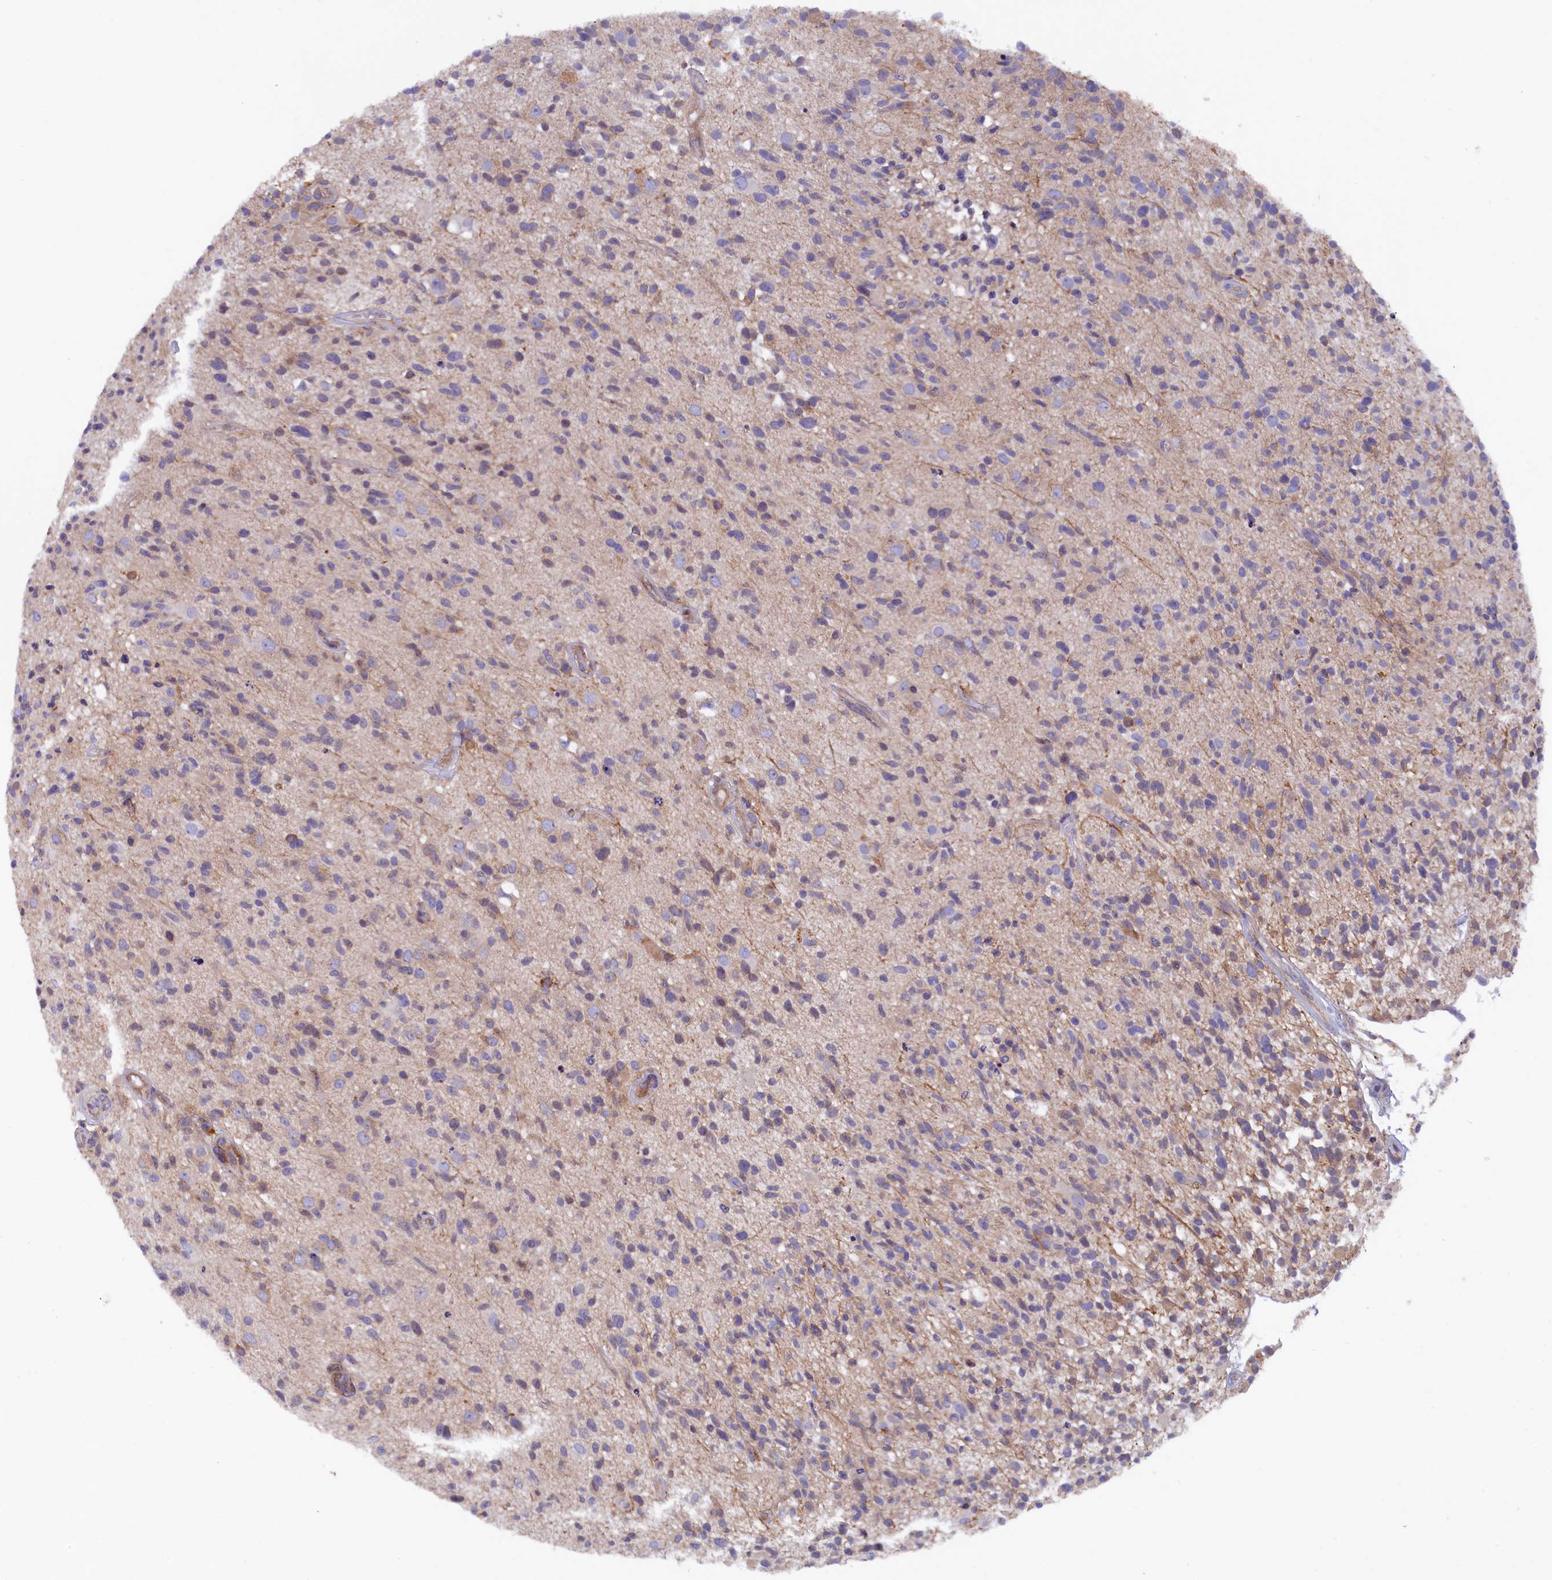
{"staining": {"intensity": "negative", "quantity": "none", "location": "none"}, "tissue": "glioma", "cell_type": "Tumor cells", "image_type": "cancer", "snomed": [{"axis": "morphology", "description": "Glioma, malignant, High grade"}, {"axis": "morphology", "description": "Glioblastoma, NOS"}, {"axis": "topography", "description": "Brain"}], "caption": "IHC of human glioblastoma exhibits no positivity in tumor cells.", "gene": "JPT2", "patient": {"sex": "male", "age": 60}}